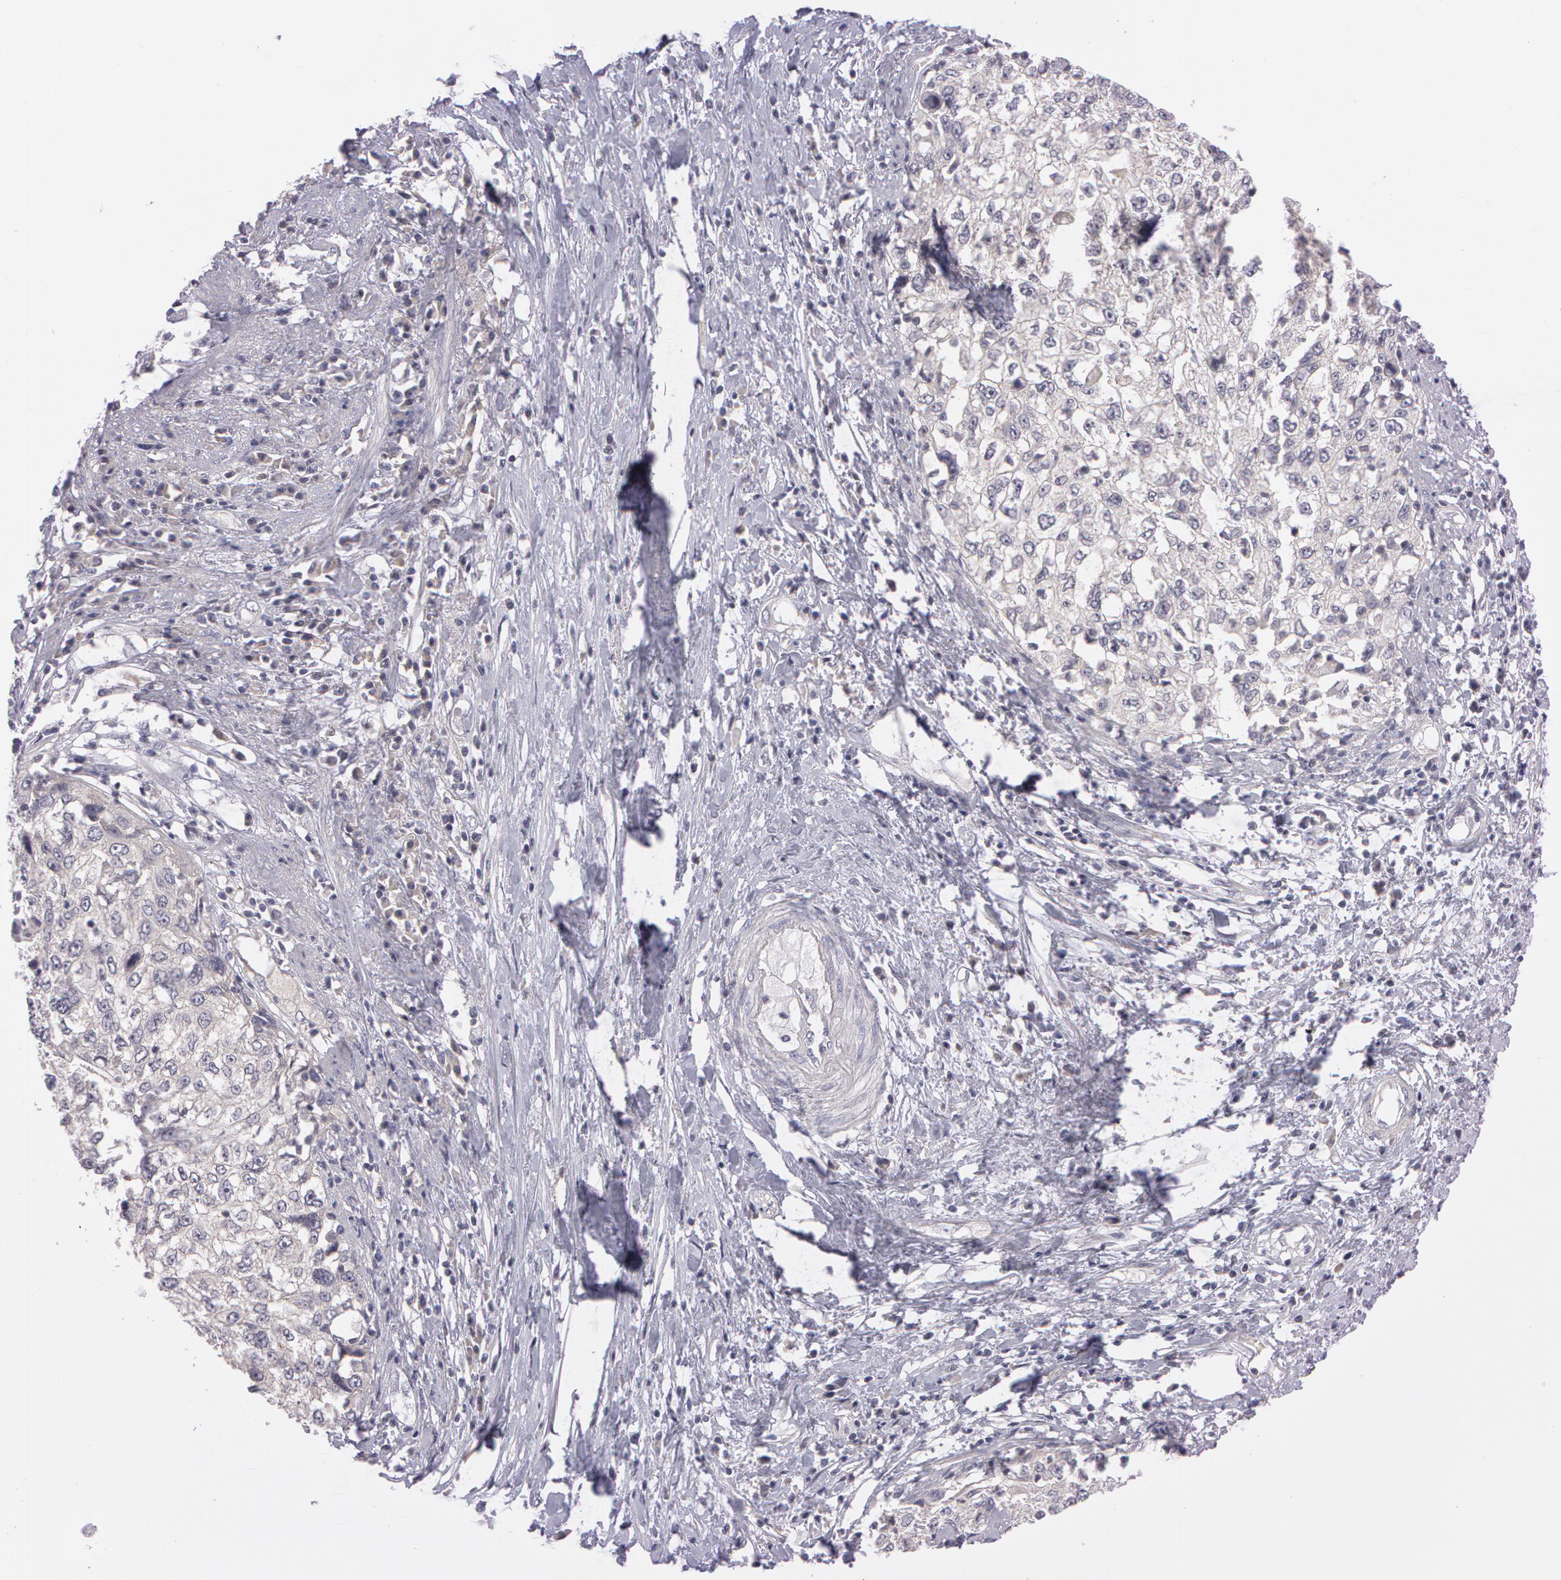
{"staining": {"intensity": "weak", "quantity": ">75%", "location": "cytoplasmic/membranous"}, "tissue": "cervical cancer", "cell_type": "Tumor cells", "image_type": "cancer", "snomed": [{"axis": "morphology", "description": "Squamous cell carcinoma, NOS"}, {"axis": "topography", "description": "Cervix"}], "caption": "Immunohistochemistry micrograph of human cervical cancer stained for a protein (brown), which exhibits low levels of weak cytoplasmic/membranous staining in approximately >75% of tumor cells.", "gene": "MXRA5", "patient": {"sex": "female", "age": 57}}